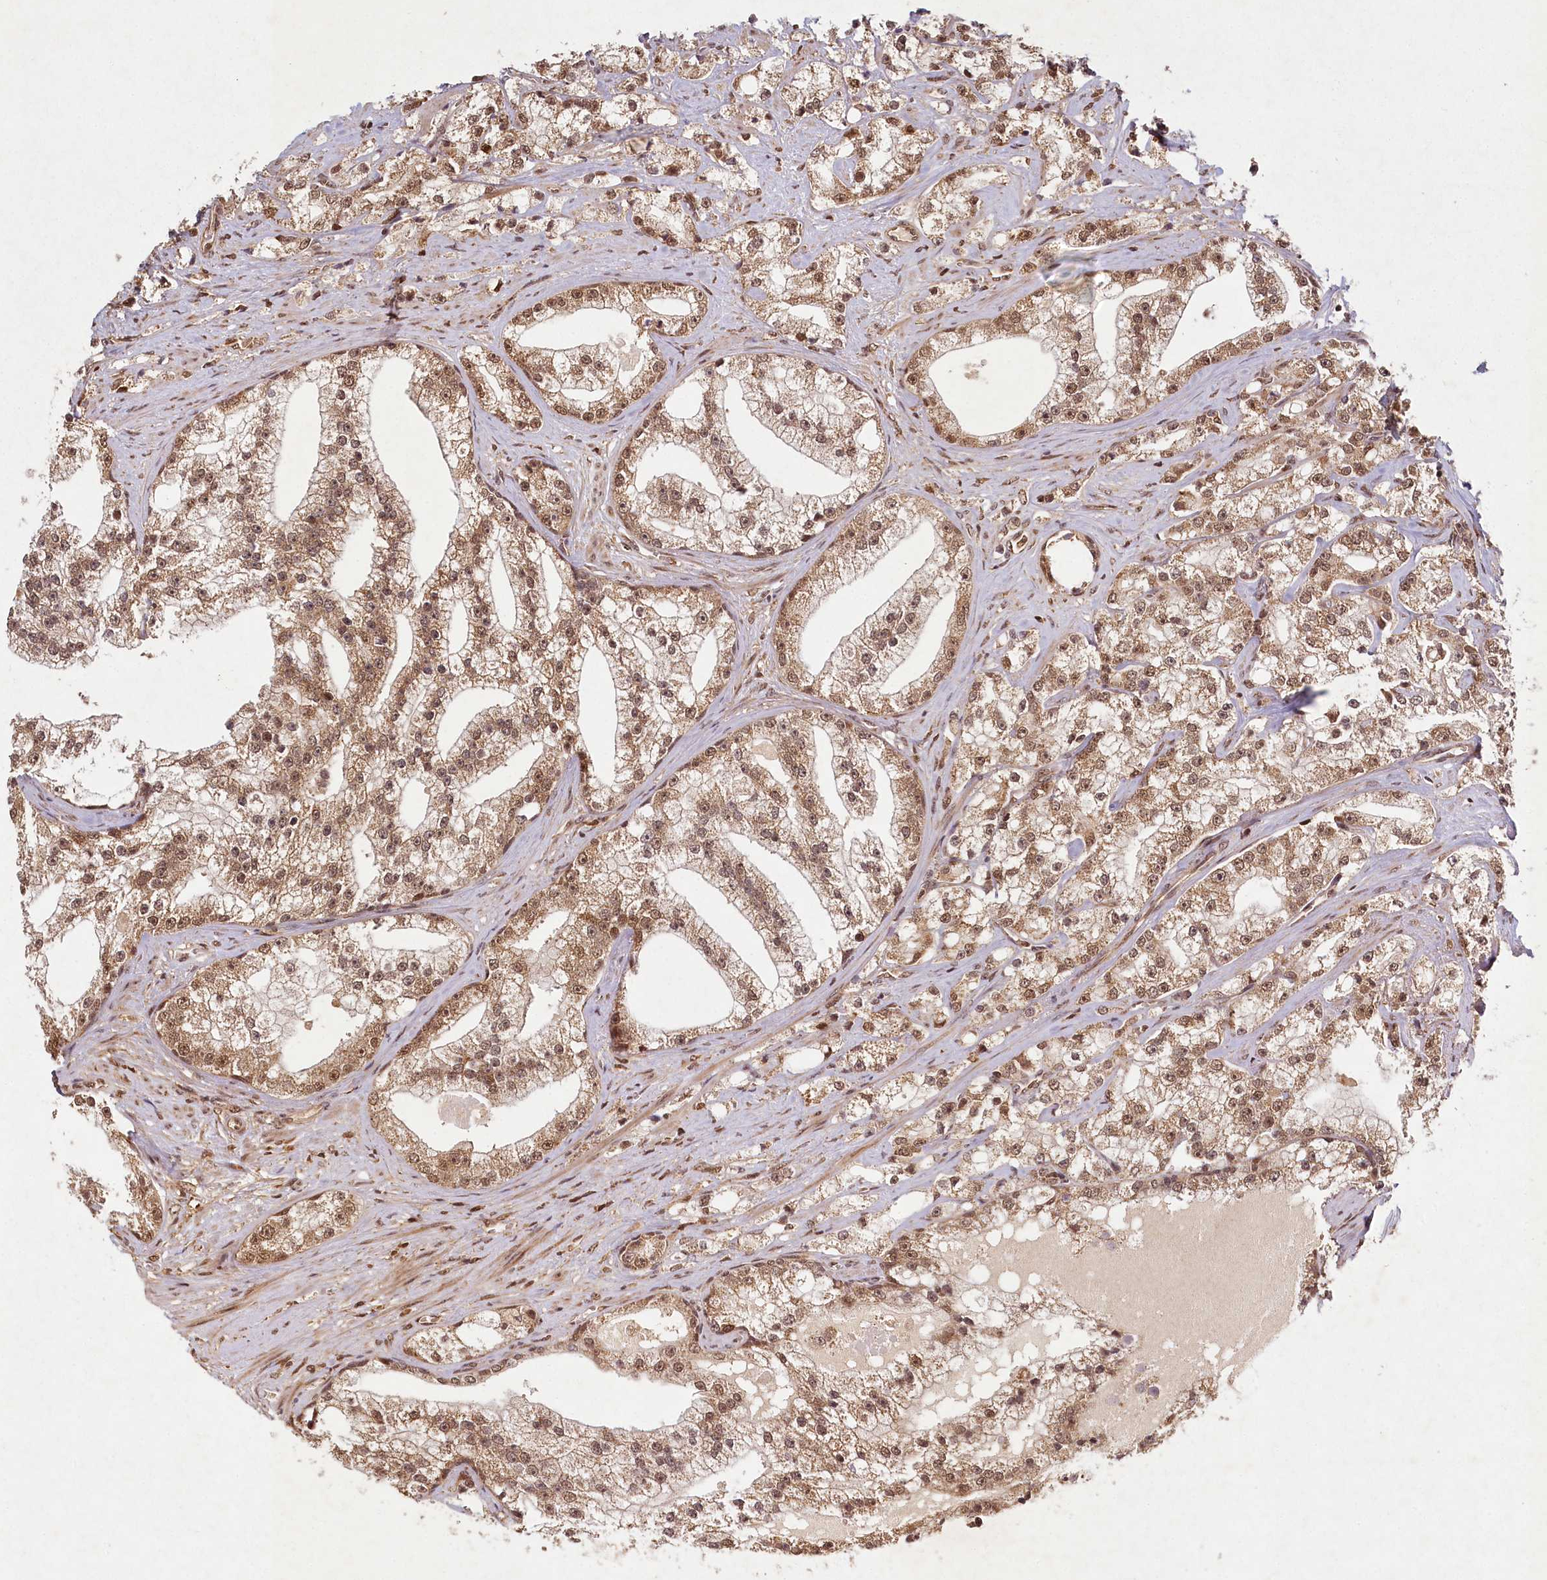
{"staining": {"intensity": "moderate", "quantity": ">75%", "location": "cytoplasmic/membranous,nuclear"}, "tissue": "prostate cancer", "cell_type": "Tumor cells", "image_type": "cancer", "snomed": [{"axis": "morphology", "description": "Adenocarcinoma, High grade"}, {"axis": "topography", "description": "Prostate"}], "caption": "Adenocarcinoma (high-grade) (prostate) was stained to show a protein in brown. There is medium levels of moderate cytoplasmic/membranous and nuclear expression in about >75% of tumor cells. Using DAB (3,3'-diaminobenzidine) (brown) and hematoxylin (blue) stains, captured at high magnification using brightfield microscopy.", "gene": "MICU1", "patient": {"sex": "male", "age": 64}}